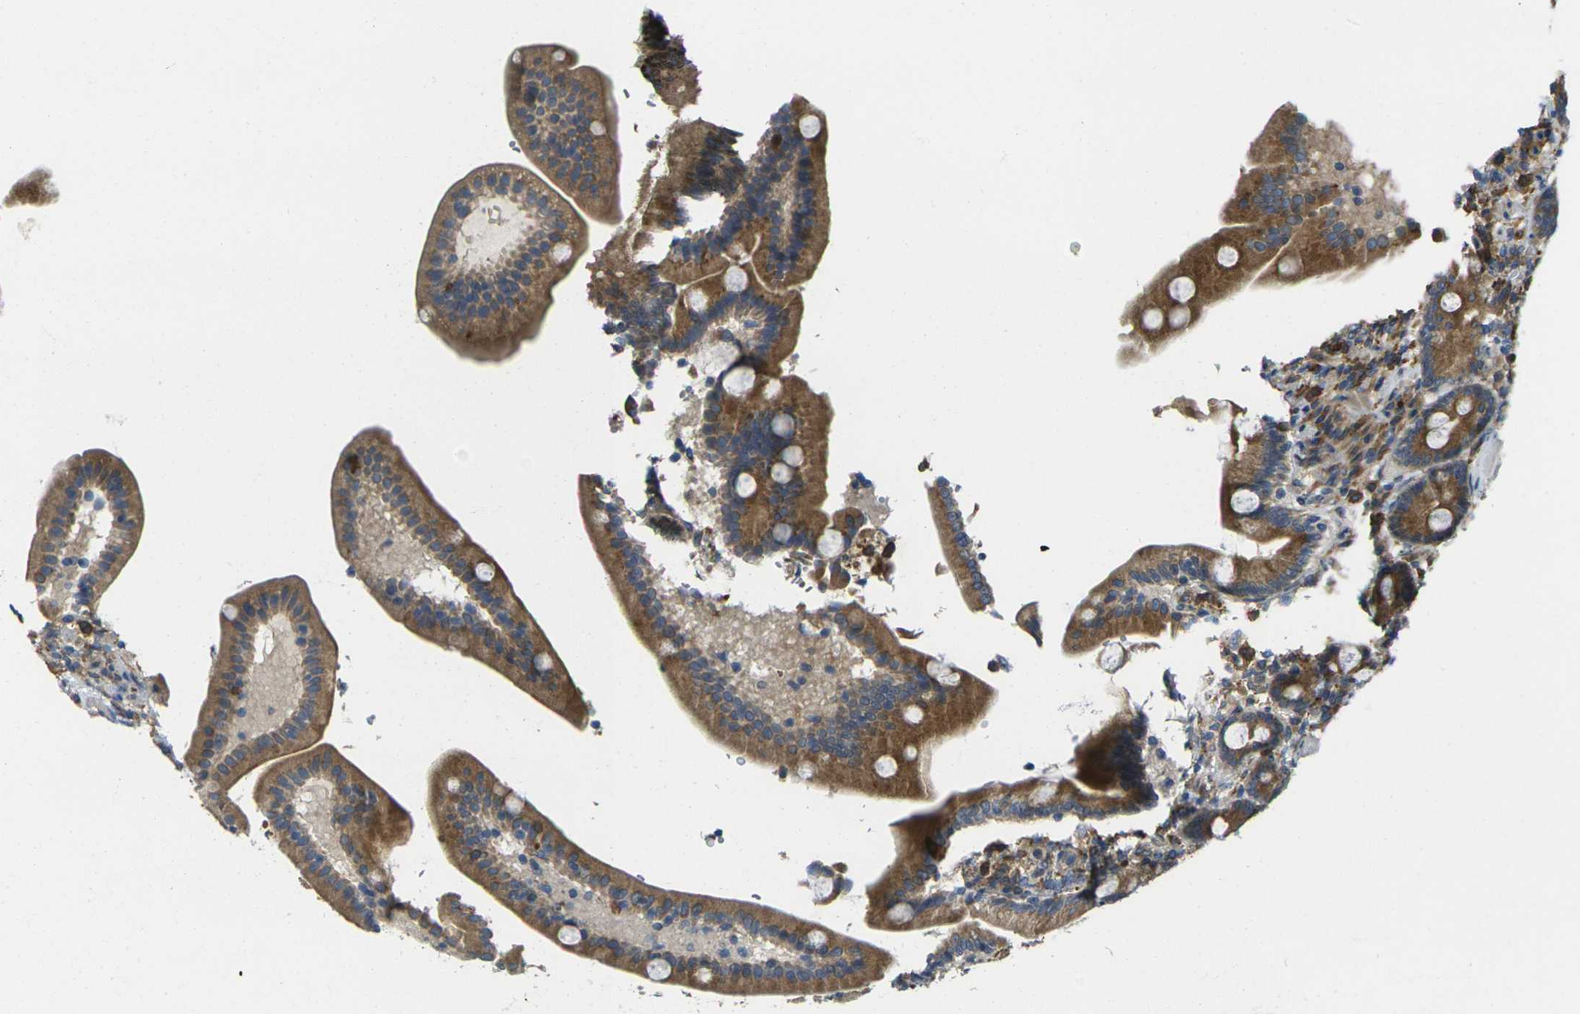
{"staining": {"intensity": "moderate", "quantity": ">75%", "location": "cytoplasmic/membranous"}, "tissue": "duodenum", "cell_type": "Glandular cells", "image_type": "normal", "snomed": [{"axis": "morphology", "description": "Normal tissue, NOS"}, {"axis": "topography", "description": "Duodenum"}], "caption": "IHC histopathology image of unremarkable human duodenum stained for a protein (brown), which reveals medium levels of moderate cytoplasmic/membranous positivity in about >75% of glandular cells.", "gene": "FZD1", "patient": {"sex": "male", "age": 54}}